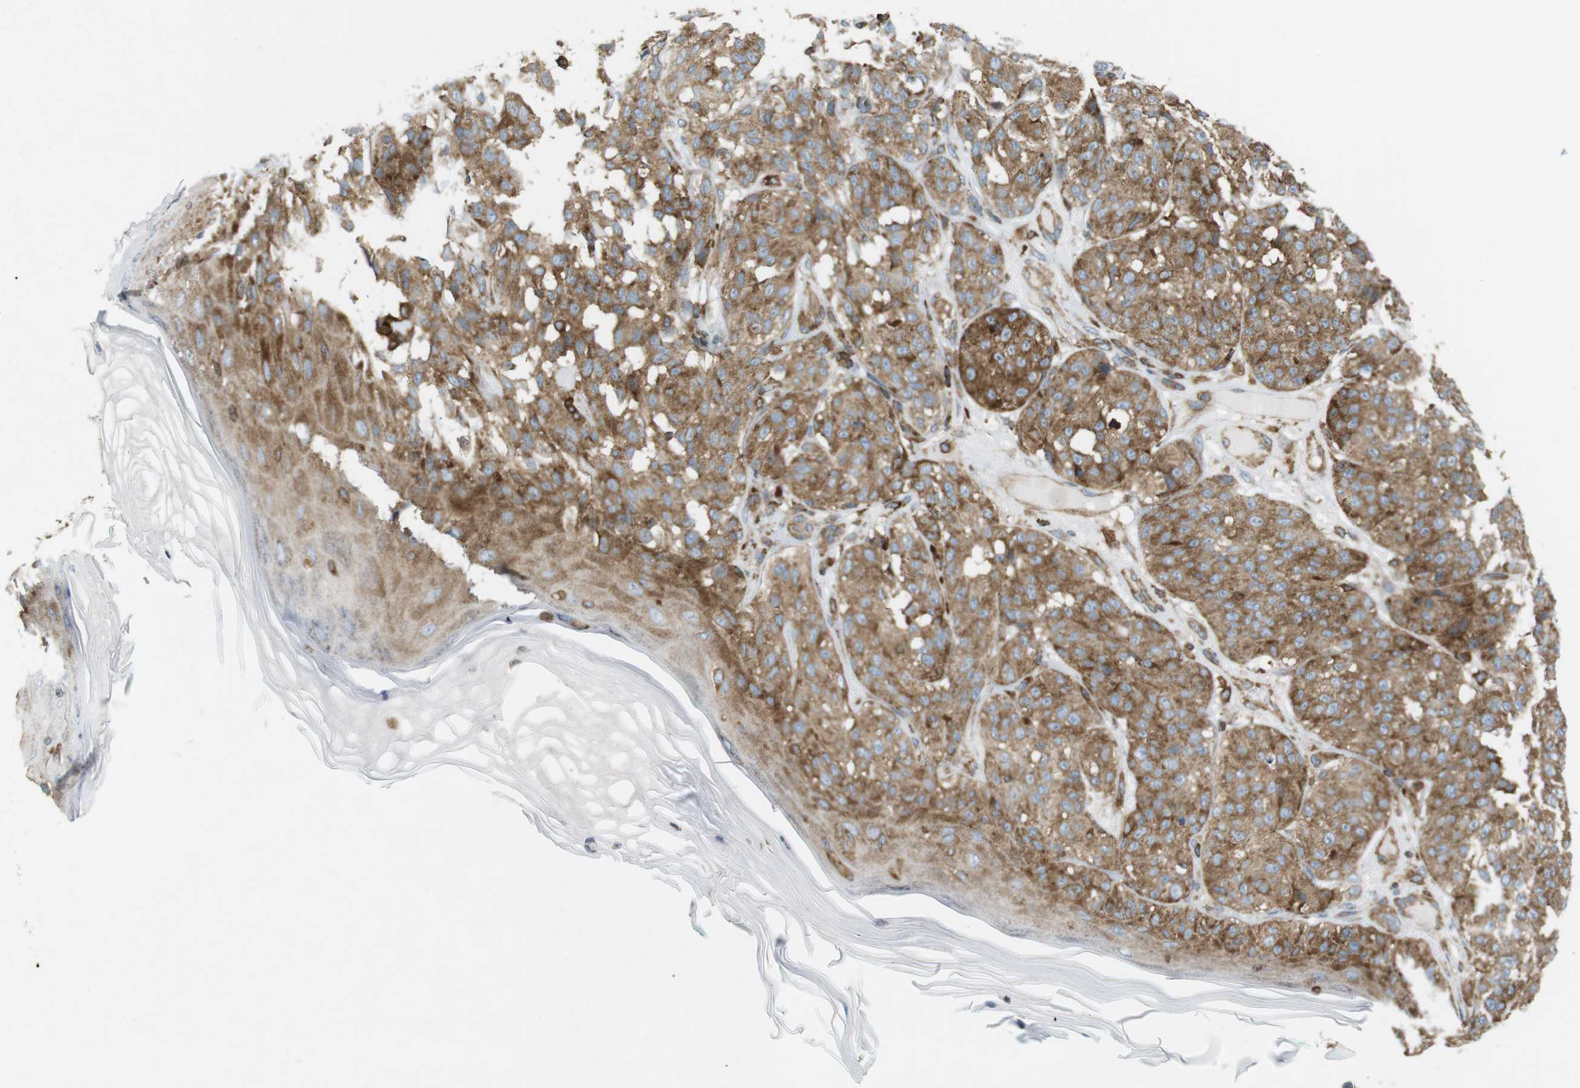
{"staining": {"intensity": "moderate", "quantity": ">75%", "location": "cytoplasmic/membranous"}, "tissue": "melanoma", "cell_type": "Tumor cells", "image_type": "cancer", "snomed": [{"axis": "morphology", "description": "Malignant melanoma, NOS"}, {"axis": "topography", "description": "Skin"}], "caption": "Immunohistochemistry photomicrograph of human melanoma stained for a protein (brown), which displays medium levels of moderate cytoplasmic/membranous staining in approximately >75% of tumor cells.", "gene": "FLII", "patient": {"sex": "female", "age": 46}}